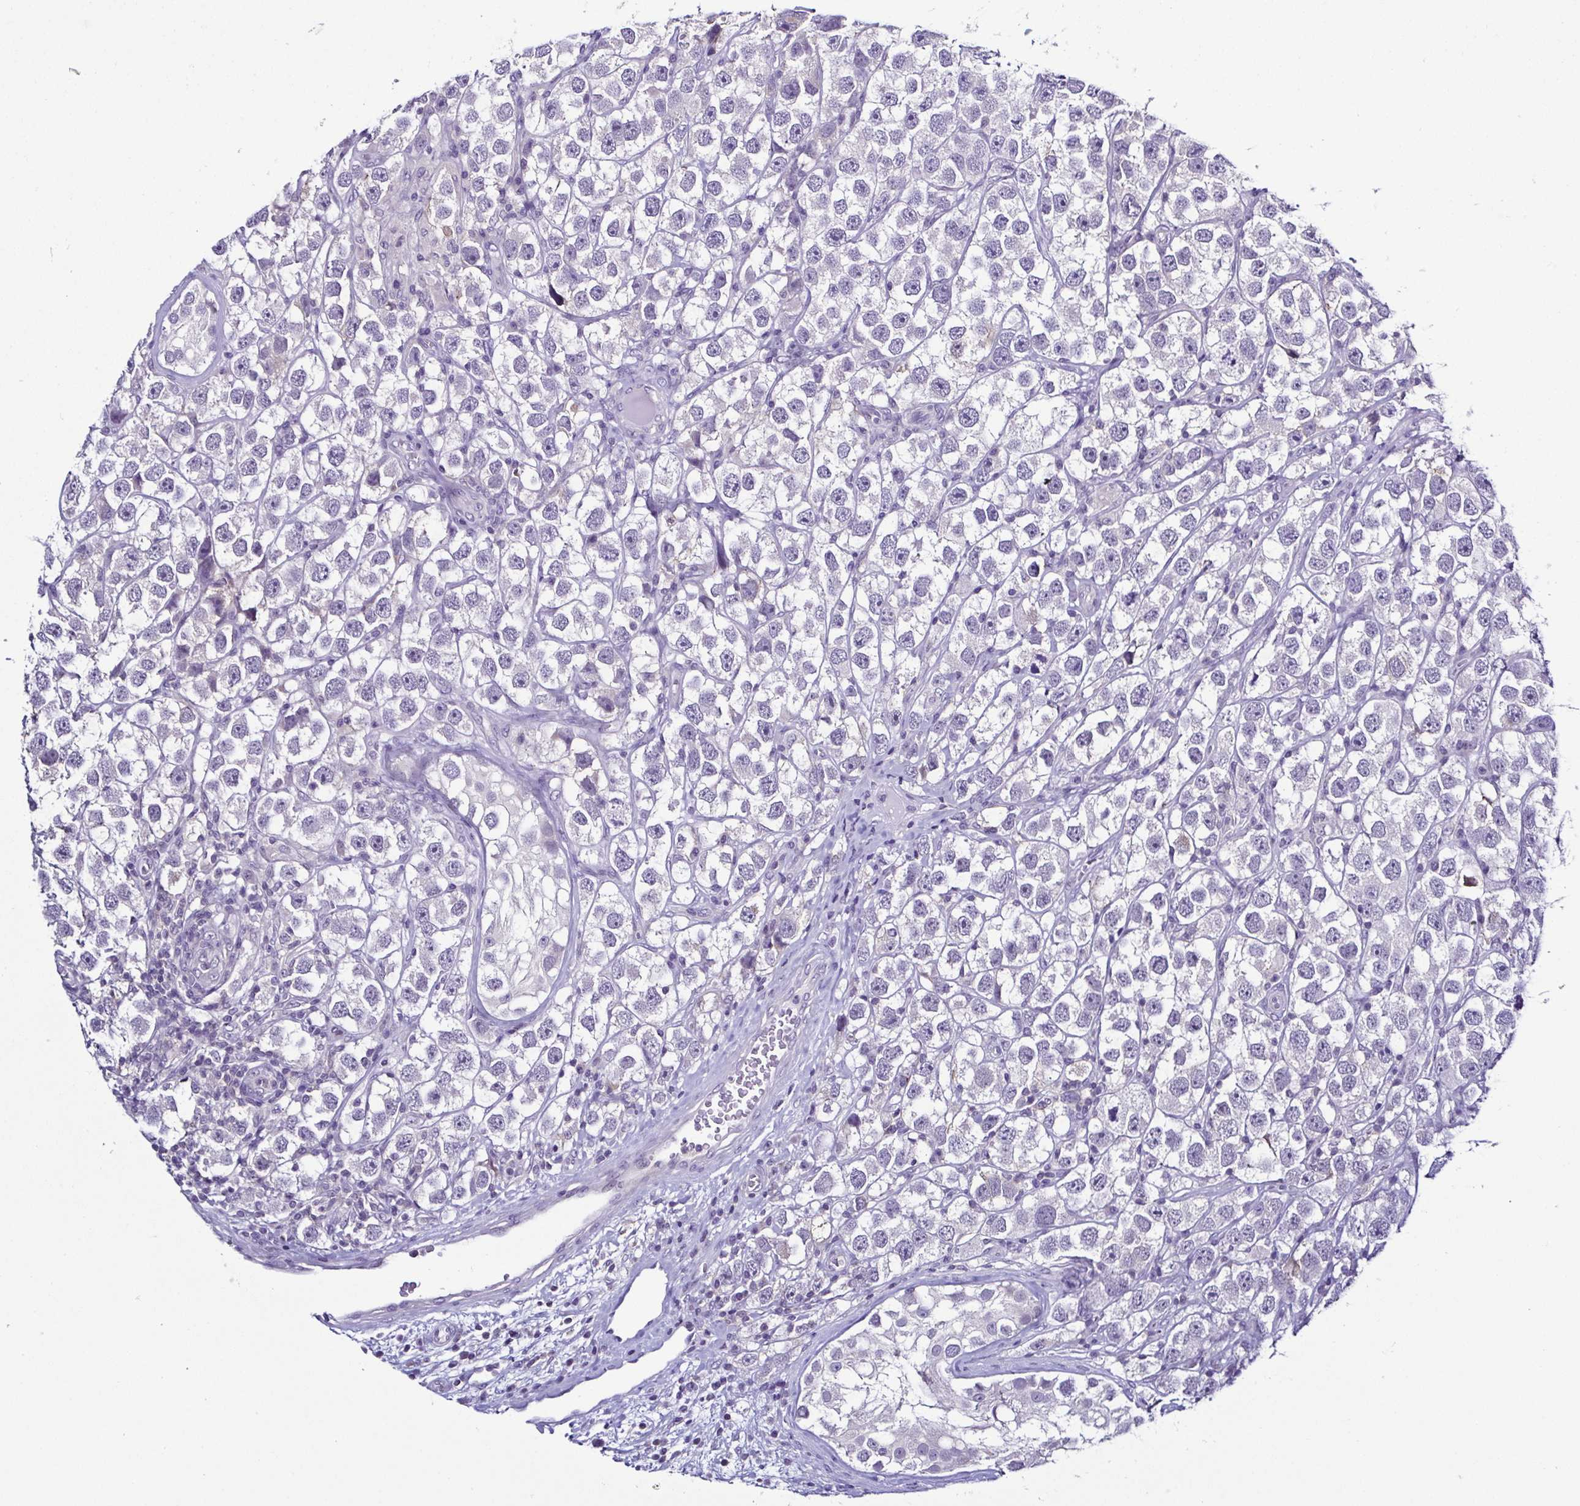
{"staining": {"intensity": "negative", "quantity": "none", "location": "none"}, "tissue": "testis cancer", "cell_type": "Tumor cells", "image_type": "cancer", "snomed": [{"axis": "morphology", "description": "Seminoma, NOS"}, {"axis": "topography", "description": "Testis"}], "caption": "There is no significant positivity in tumor cells of seminoma (testis).", "gene": "TNNT2", "patient": {"sex": "male", "age": 26}}